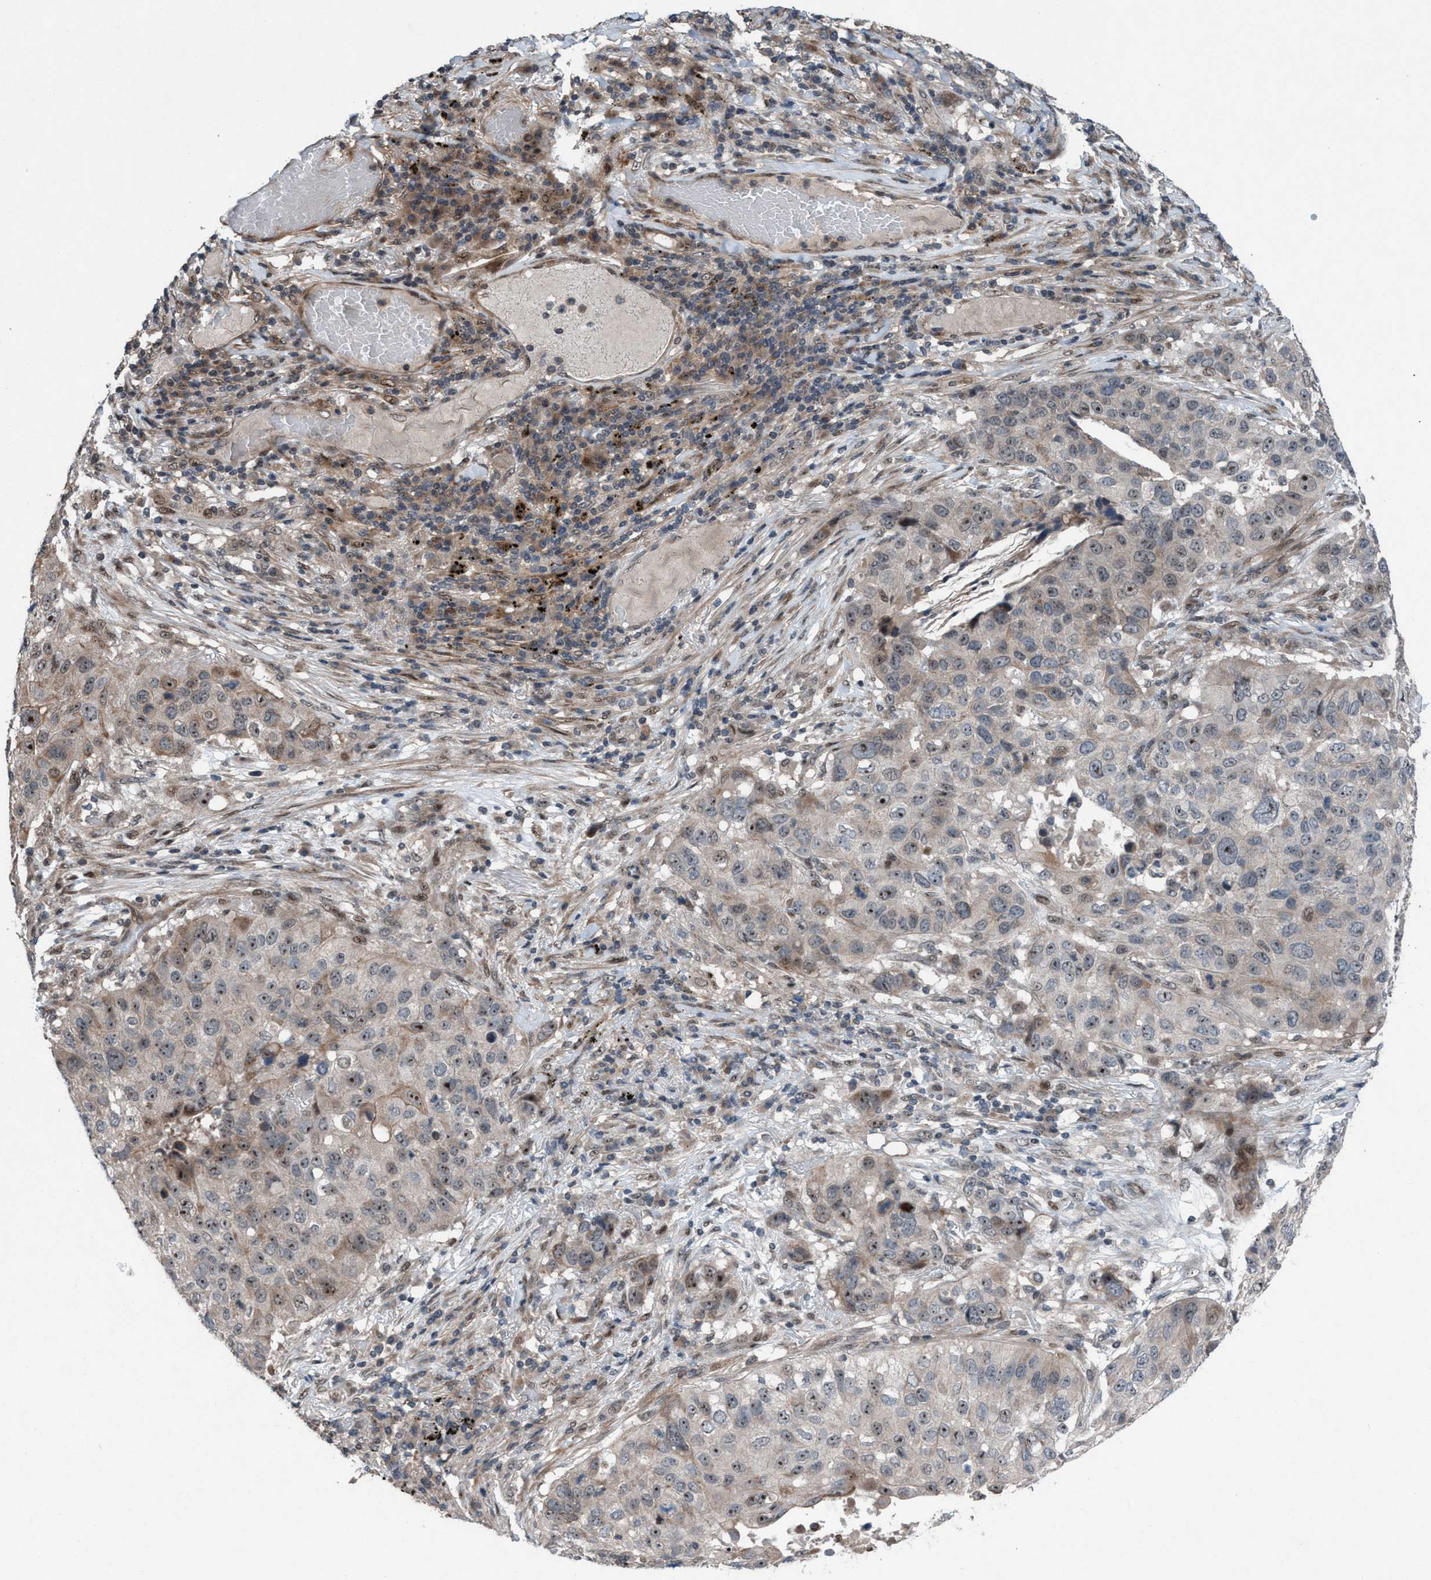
{"staining": {"intensity": "moderate", "quantity": "<25%", "location": "nuclear"}, "tissue": "lung cancer", "cell_type": "Tumor cells", "image_type": "cancer", "snomed": [{"axis": "morphology", "description": "Squamous cell carcinoma, NOS"}, {"axis": "topography", "description": "Lung"}], "caption": "Lung squamous cell carcinoma stained for a protein shows moderate nuclear positivity in tumor cells.", "gene": "NISCH", "patient": {"sex": "male", "age": 57}}